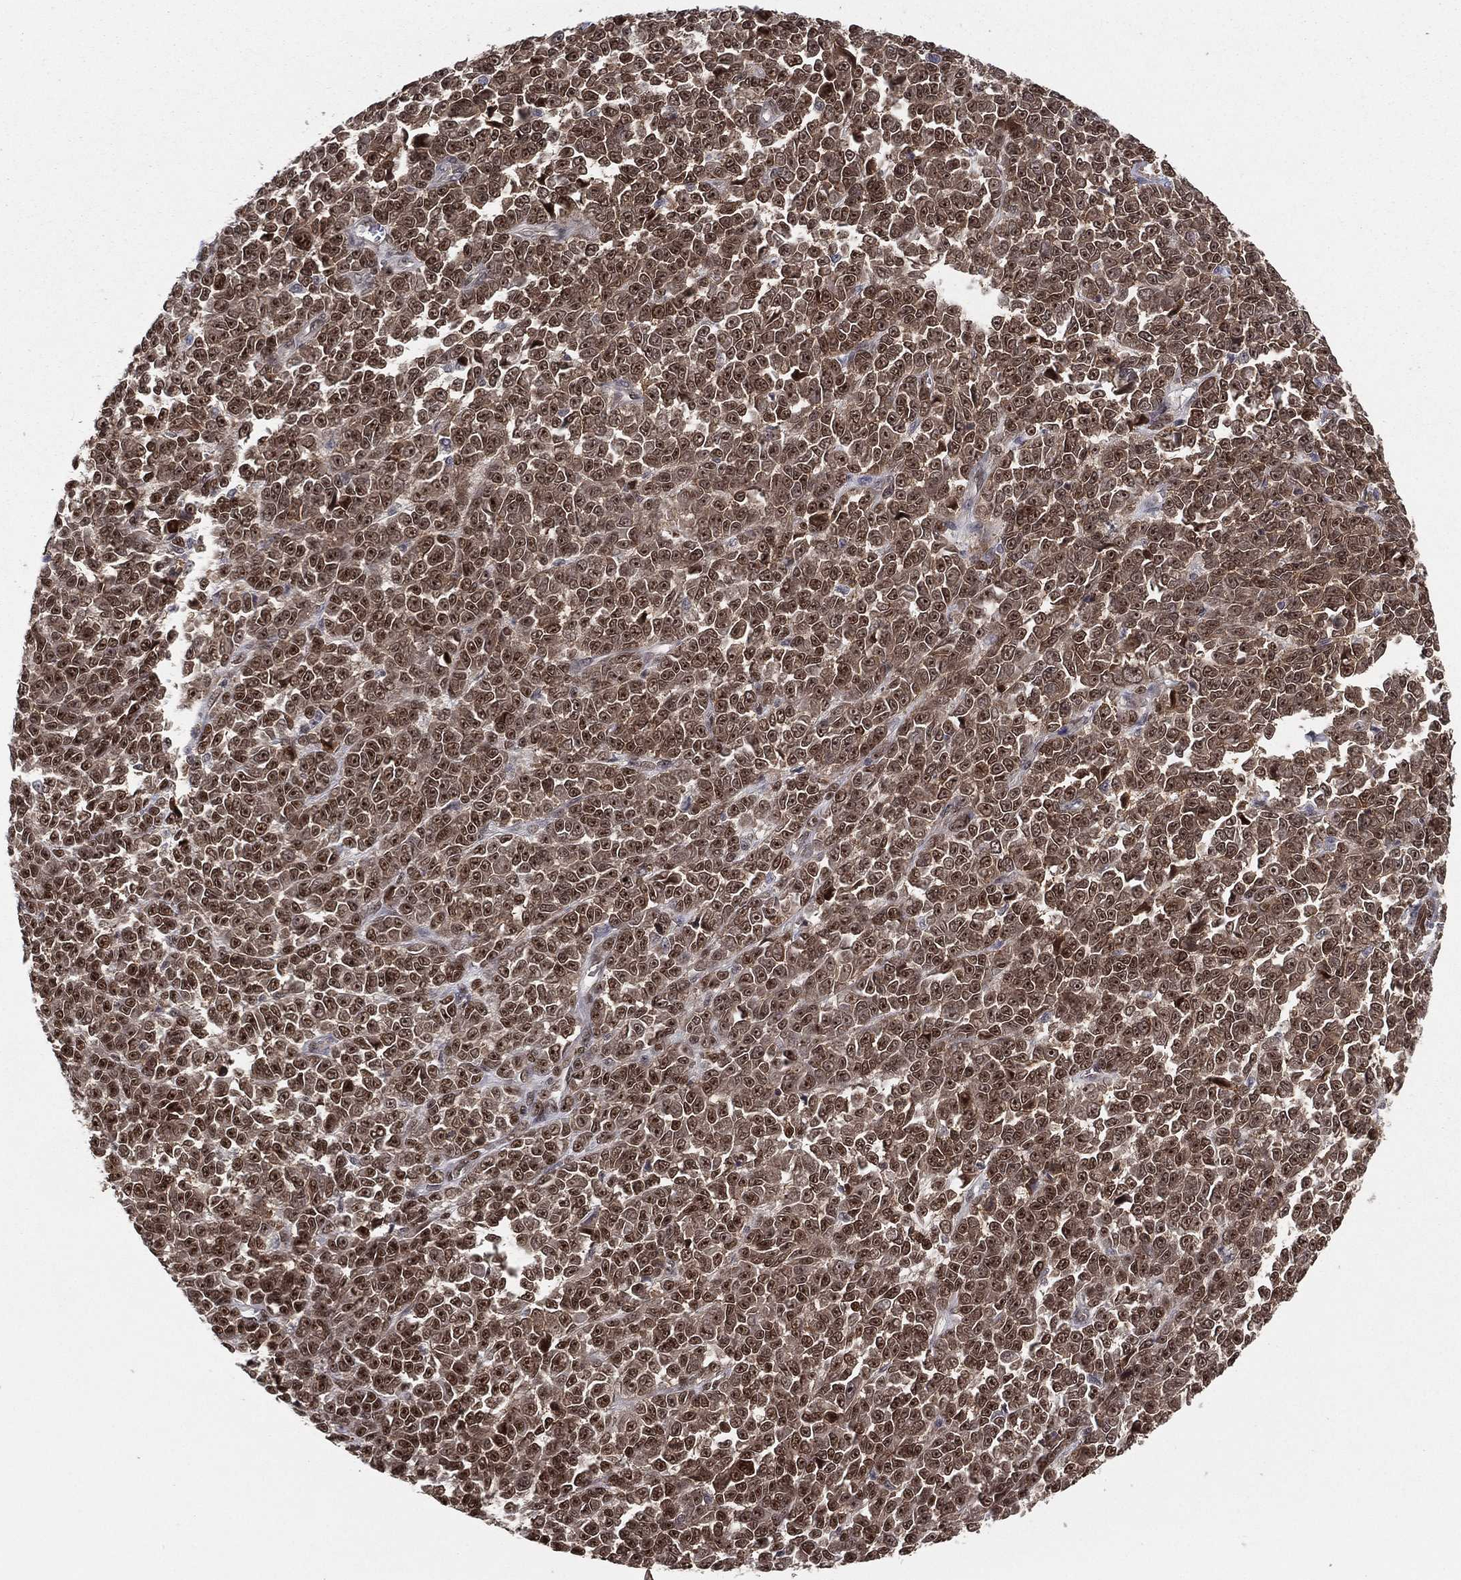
{"staining": {"intensity": "moderate", "quantity": ">75%", "location": "cytoplasmic/membranous,nuclear"}, "tissue": "melanoma", "cell_type": "Tumor cells", "image_type": "cancer", "snomed": [{"axis": "morphology", "description": "Malignant melanoma, NOS"}, {"axis": "topography", "description": "Skin"}], "caption": "Immunohistochemistry staining of malignant melanoma, which exhibits medium levels of moderate cytoplasmic/membranous and nuclear positivity in about >75% of tumor cells indicating moderate cytoplasmic/membranous and nuclear protein expression. The staining was performed using DAB (brown) for protein detection and nuclei were counterstained in hematoxylin (blue).", "gene": "GPALPP1", "patient": {"sex": "female", "age": 95}}